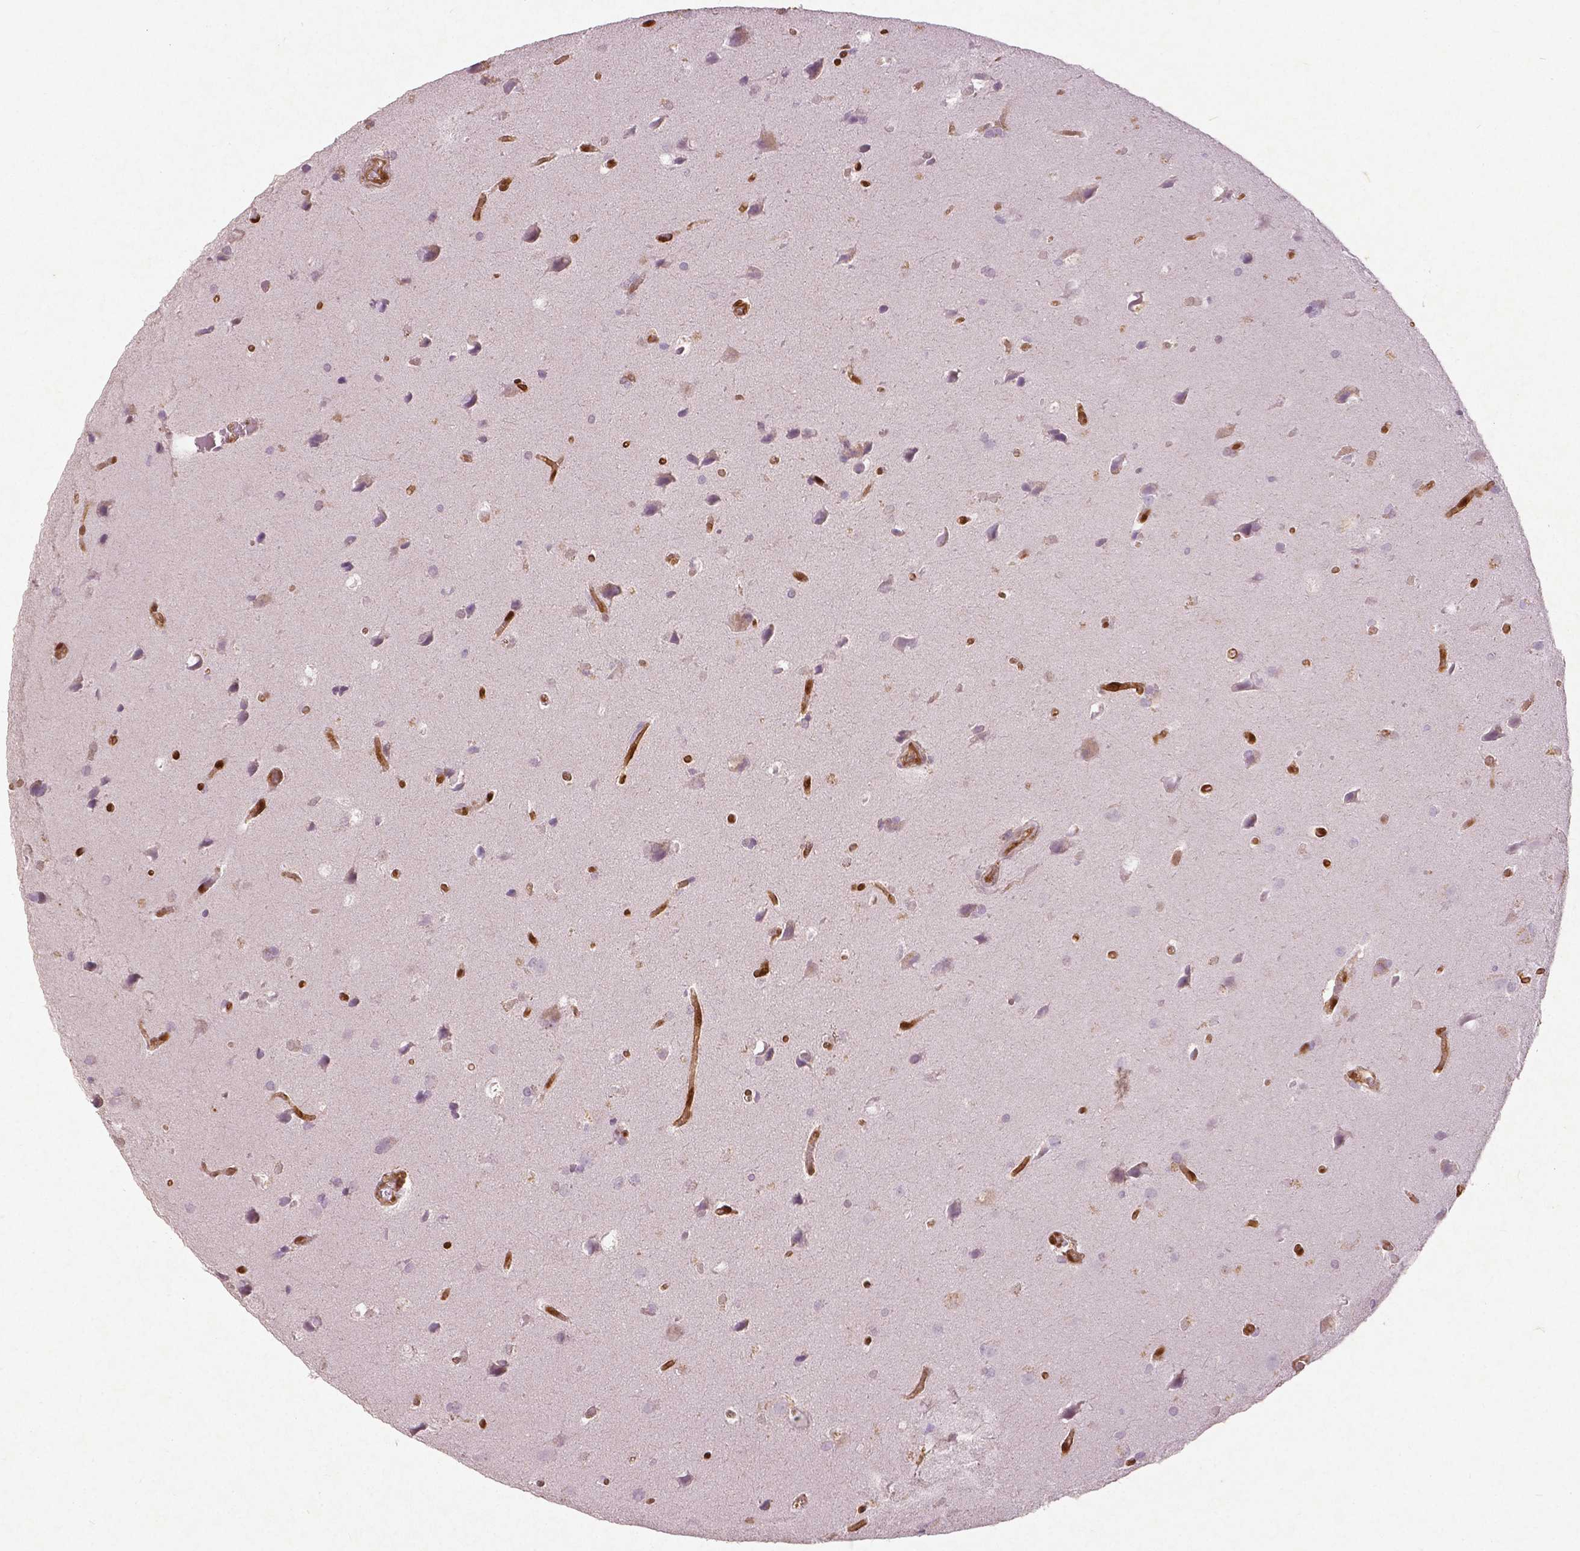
{"staining": {"intensity": "moderate", "quantity": "<25%", "location": "nuclear"}, "tissue": "glioma", "cell_type": "Tumor cells", "image_type": "cancer", "snomed": [{"axis": "morphology", "description": "Glioma, malignant, Low grade"}, {"axis": "topography", "description": "Brain"}], "caption": "Brown immunohistochemical staining in human low-grade glioma (malignant) shows moderate nuclear positivity in approximately <25% of tumor cells.", "gene": "WWTR1", "patient": {"sex": "male", "age": 58}}